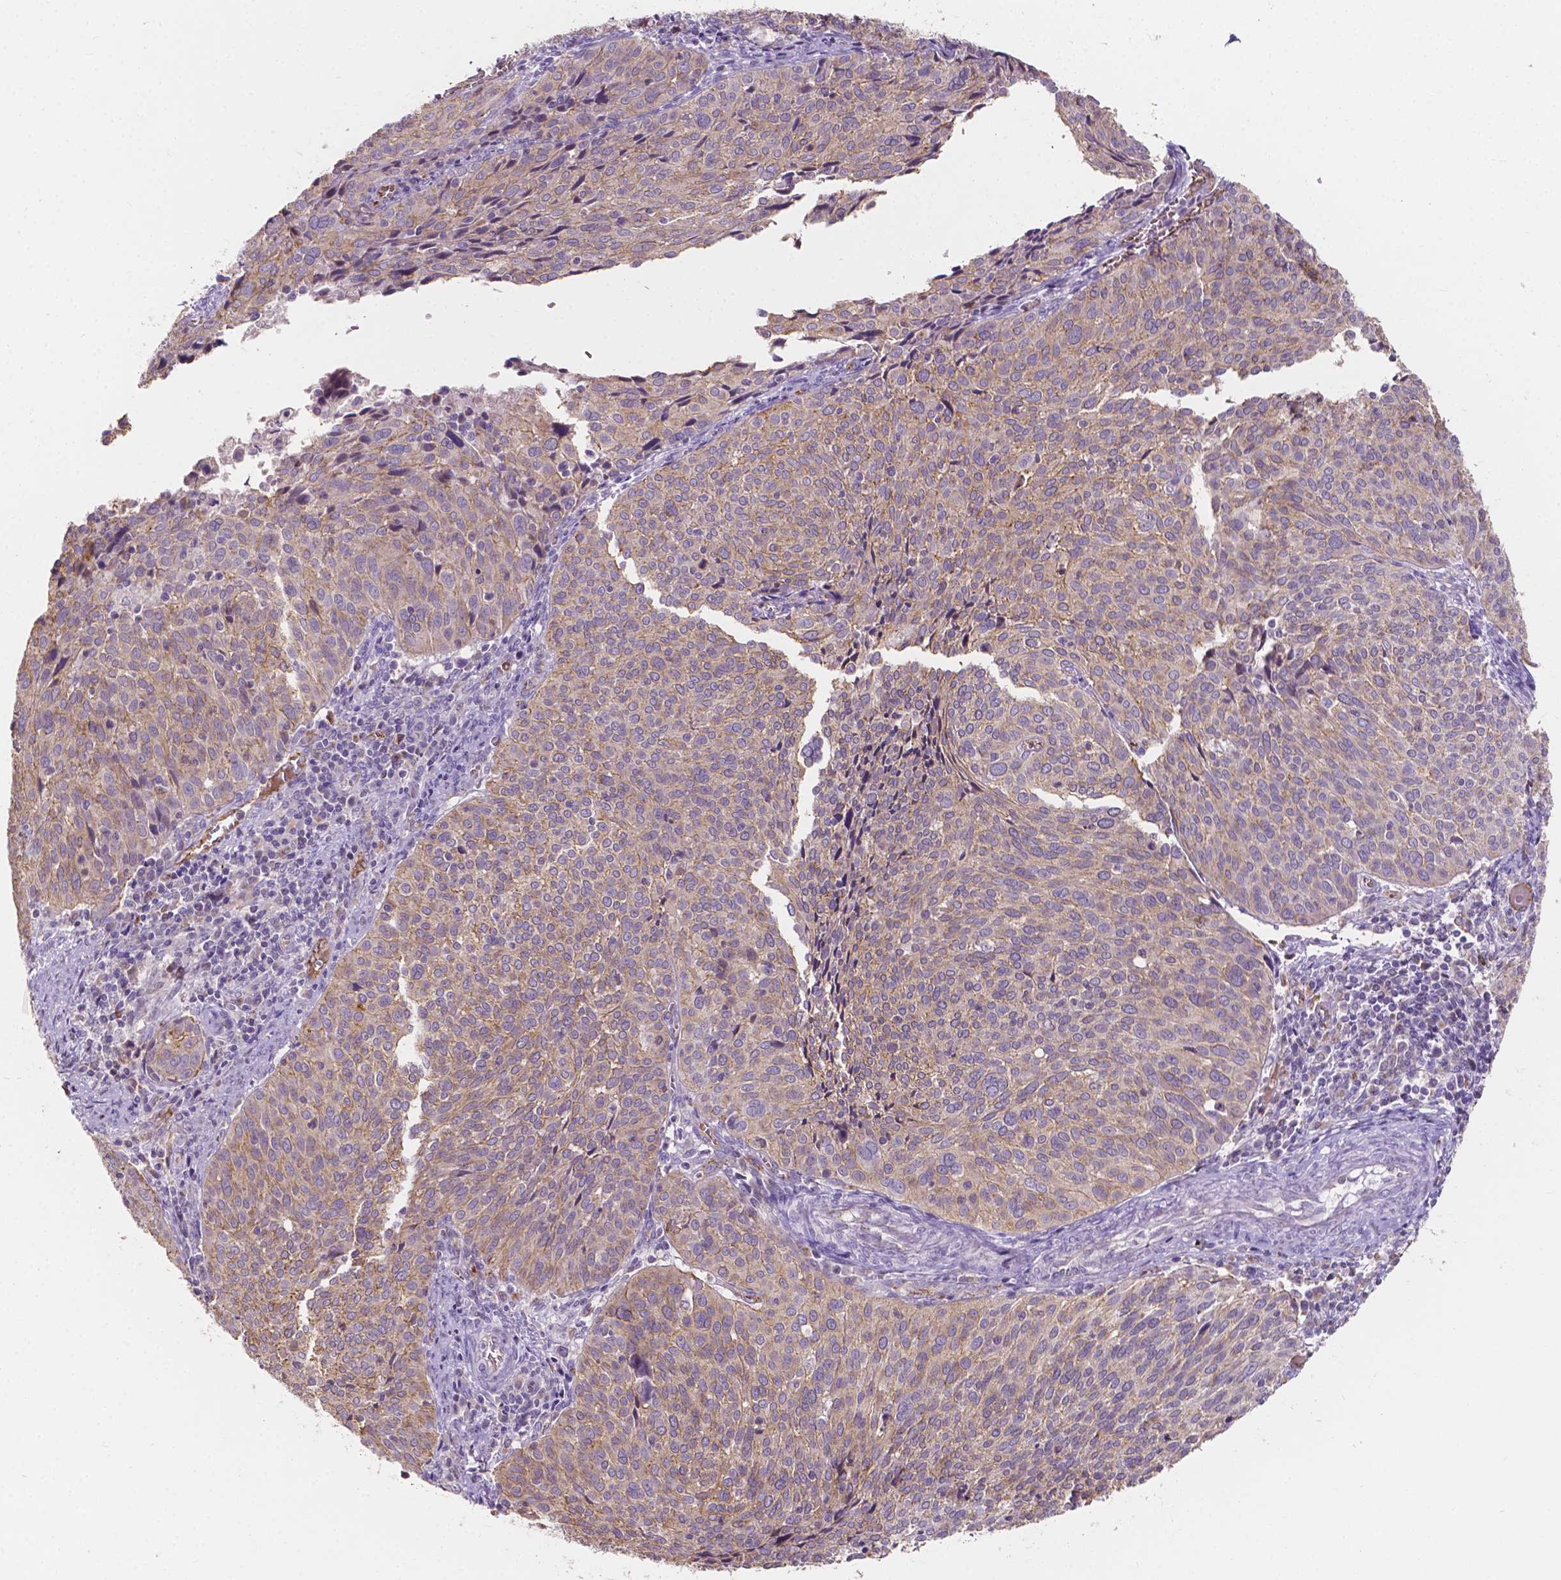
{"staining": {"intensity": "weak", "quantity": "25%-75%", "location": "cytoplasmic/membranous"}, "tissue": "cervical cancer", "cell_type": "Tumor cells", "image_type": "cancer", "snomed": [{"axis": "morphology", "description": "Squamous cell carcinoma, NOS"}, {"axis": "topography", "description": "Cervix"}], "caption": "Immunohistochemical staining of squamous cell carcinoma (cervical) displays low levels of weak cytoplasmic/membranous staining in about 25%-75% of tumor cells.", "gene": "SLC22A4", "patient": {"sex": "female", "age": 39}}